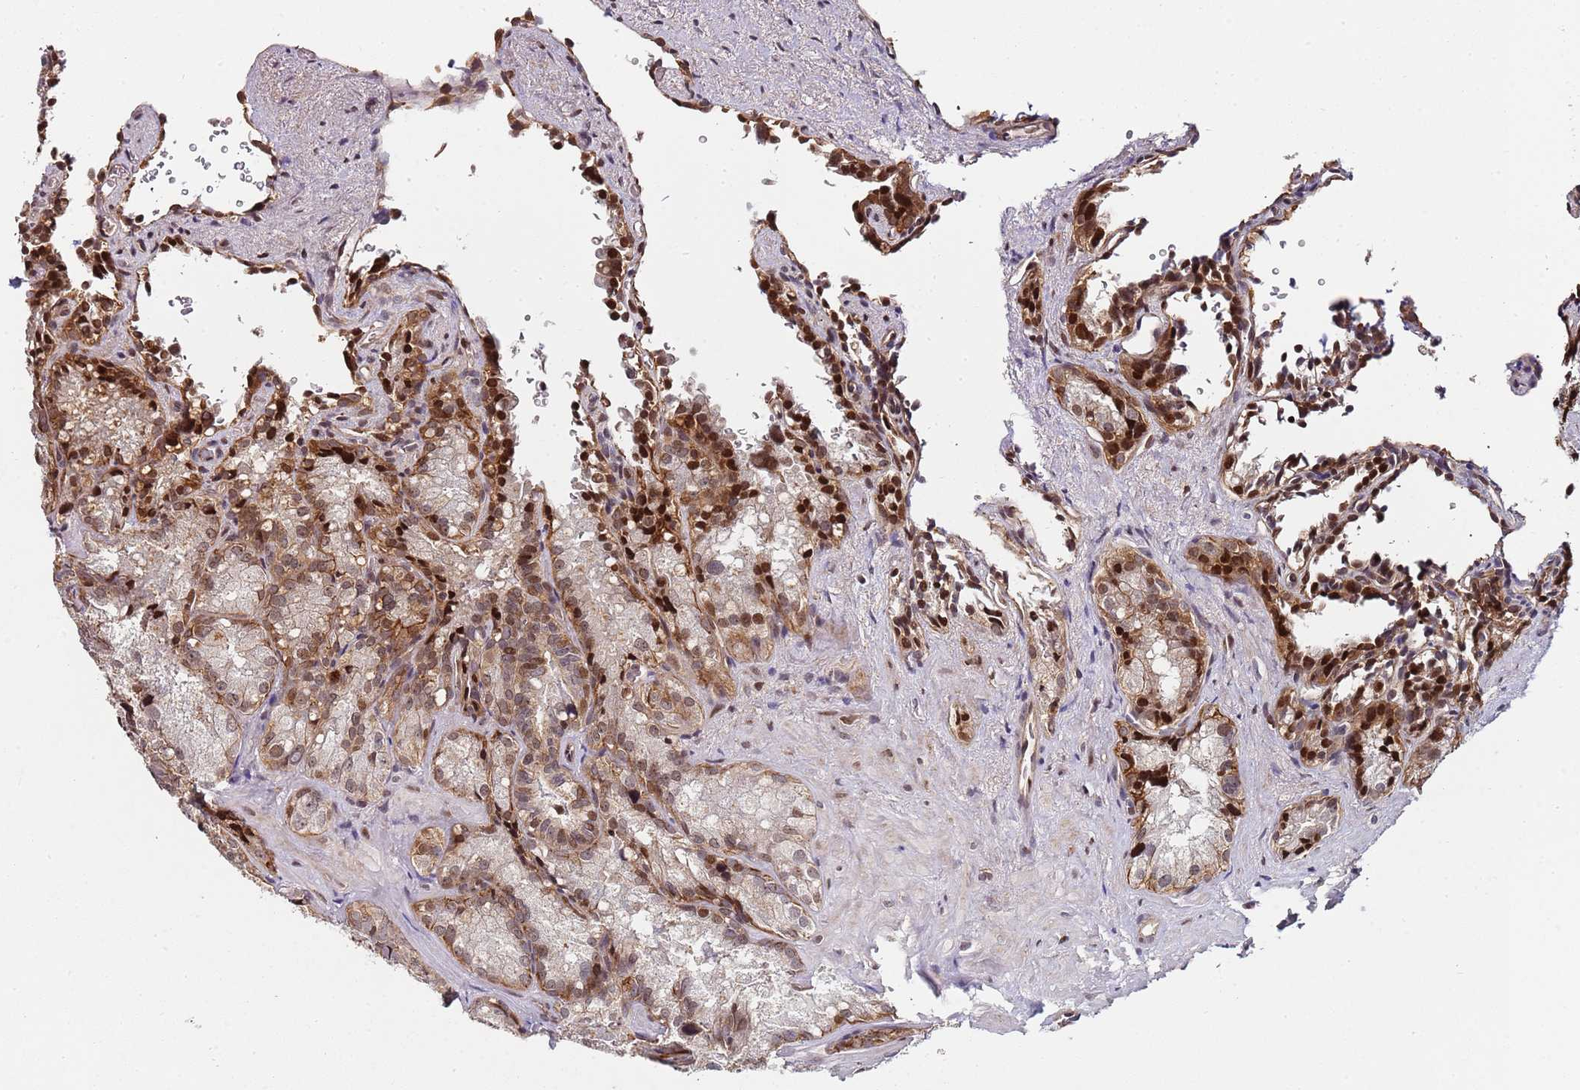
{"staining": {"intensity": "moderate", "quantity": "25%-75%", "location": "cytoplasmic/membranous,nuclear"}, "tissue": "seminal vesicle", "cell_type": "Glandular cells", "image_type": "normal", "snomed": [{"axis": "morphology", "description": "Normal tissue, NOS"}, {"axis": "topography", "description": "Seminal veicle"}], "caption": "This is an image of IHC staining of unremarkable seminal vesicle, which shows moderate expression in the cytoplasmic/membranous,nuclear of glandular cells.", "gene": "EDC3", "patient": {"sex": "male", "age": 62}}